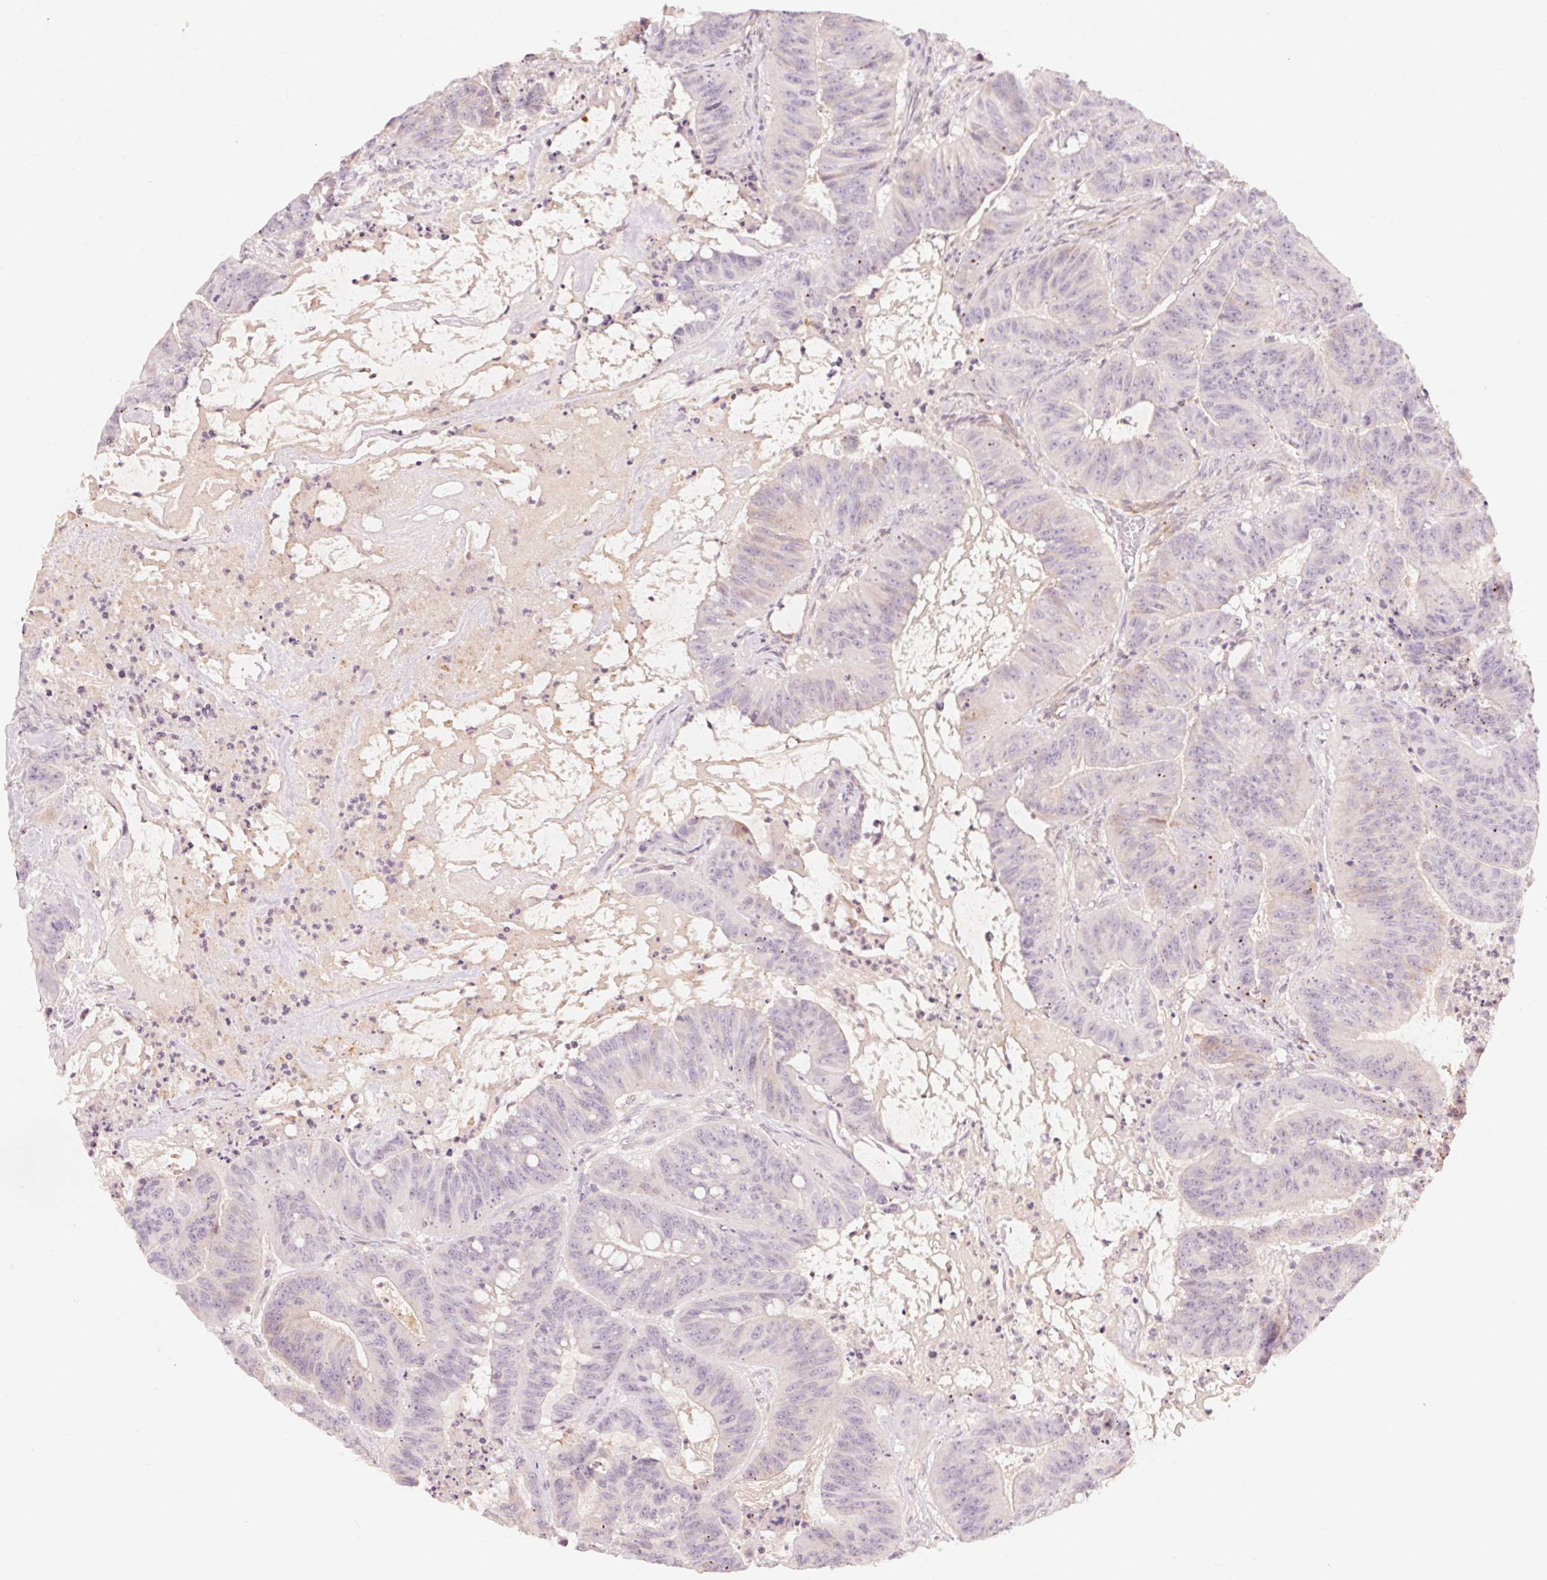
{"staining": {"intensity": "weak", "quantity": "<25%", "location": "cytoplasmic/membranous"}, "tissue": "colorectal cancer", "cell_type": "Tumor cells", "image_type": "cancer", "snomed": [{"axis": "morphology", "description": "Adenocarcinoma, NOS"}, {"axis": "topography", "description": "Colon"}], "caption": "This is an immunohistochemistry micrograph of colorectal cancer. There is no staining in tumor cells.", "gene": "SLC17A4", "patient": {"sex": "male", "age": 33}}